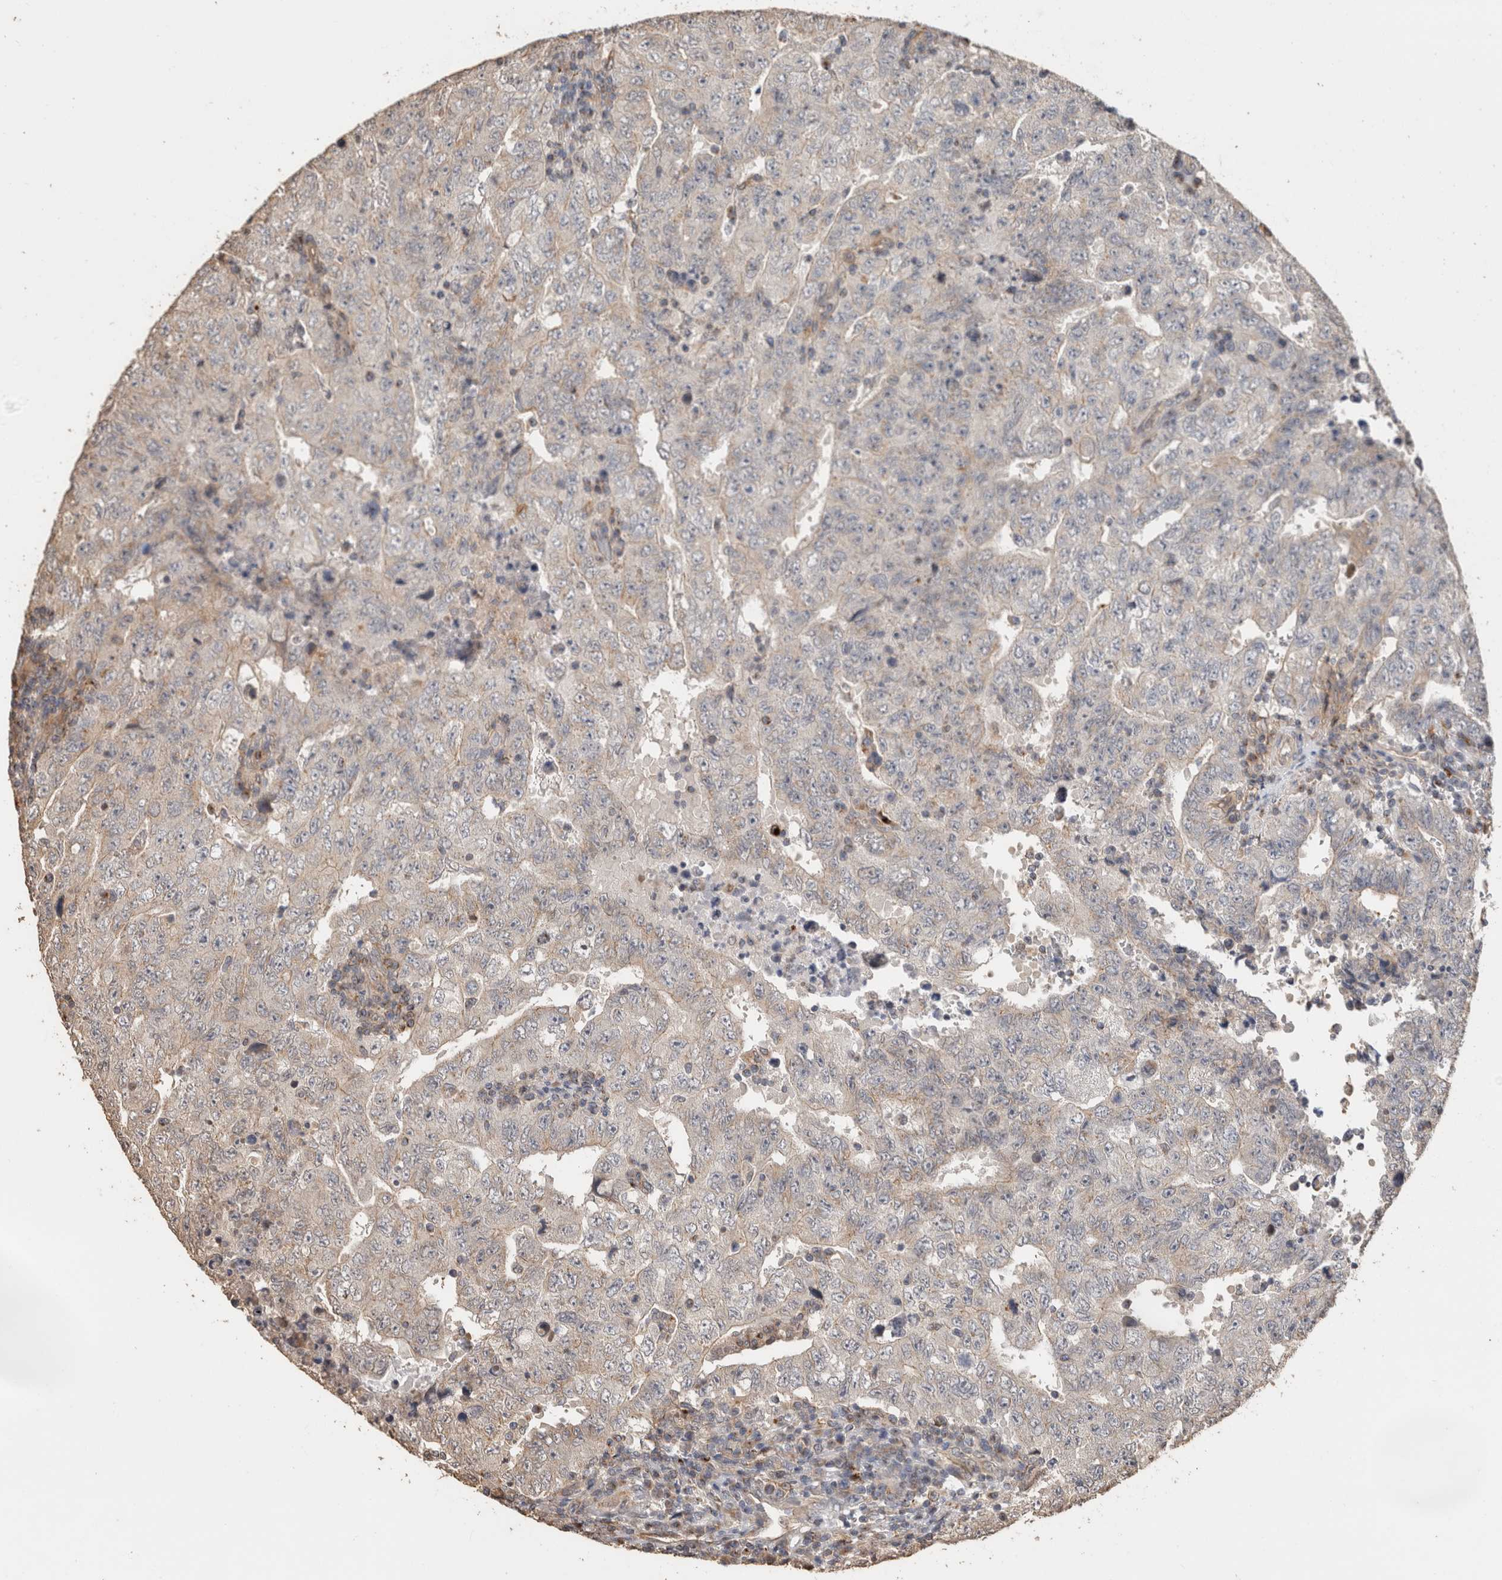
{"staining": {"intensity": "negative", "quantity": "none", "location": "none"}, "tissue": "testis cancer", "cell_type": "Tumor cells", "image_type": "cancer", "snomed": [{"axis": "morphology", "description": "Carcinoma, Embryonal, NOS"}, {"axis": "topography", "description": "Testis"}], "caption": "This photomicrograph is of embryonal carcinoma (testis) stained with immunohistochemistry to label a protein in brown with the nuclei are counter-stained blue. There is no positivity in tumor cells. Brightfield microscopy of immunohistochemistry (IHC) stained with DAB (brown) and hematoxylin (blue), captured at high magnification.", "gene": "CLIP1", "patient": {"sex": "male", "age": 26}}